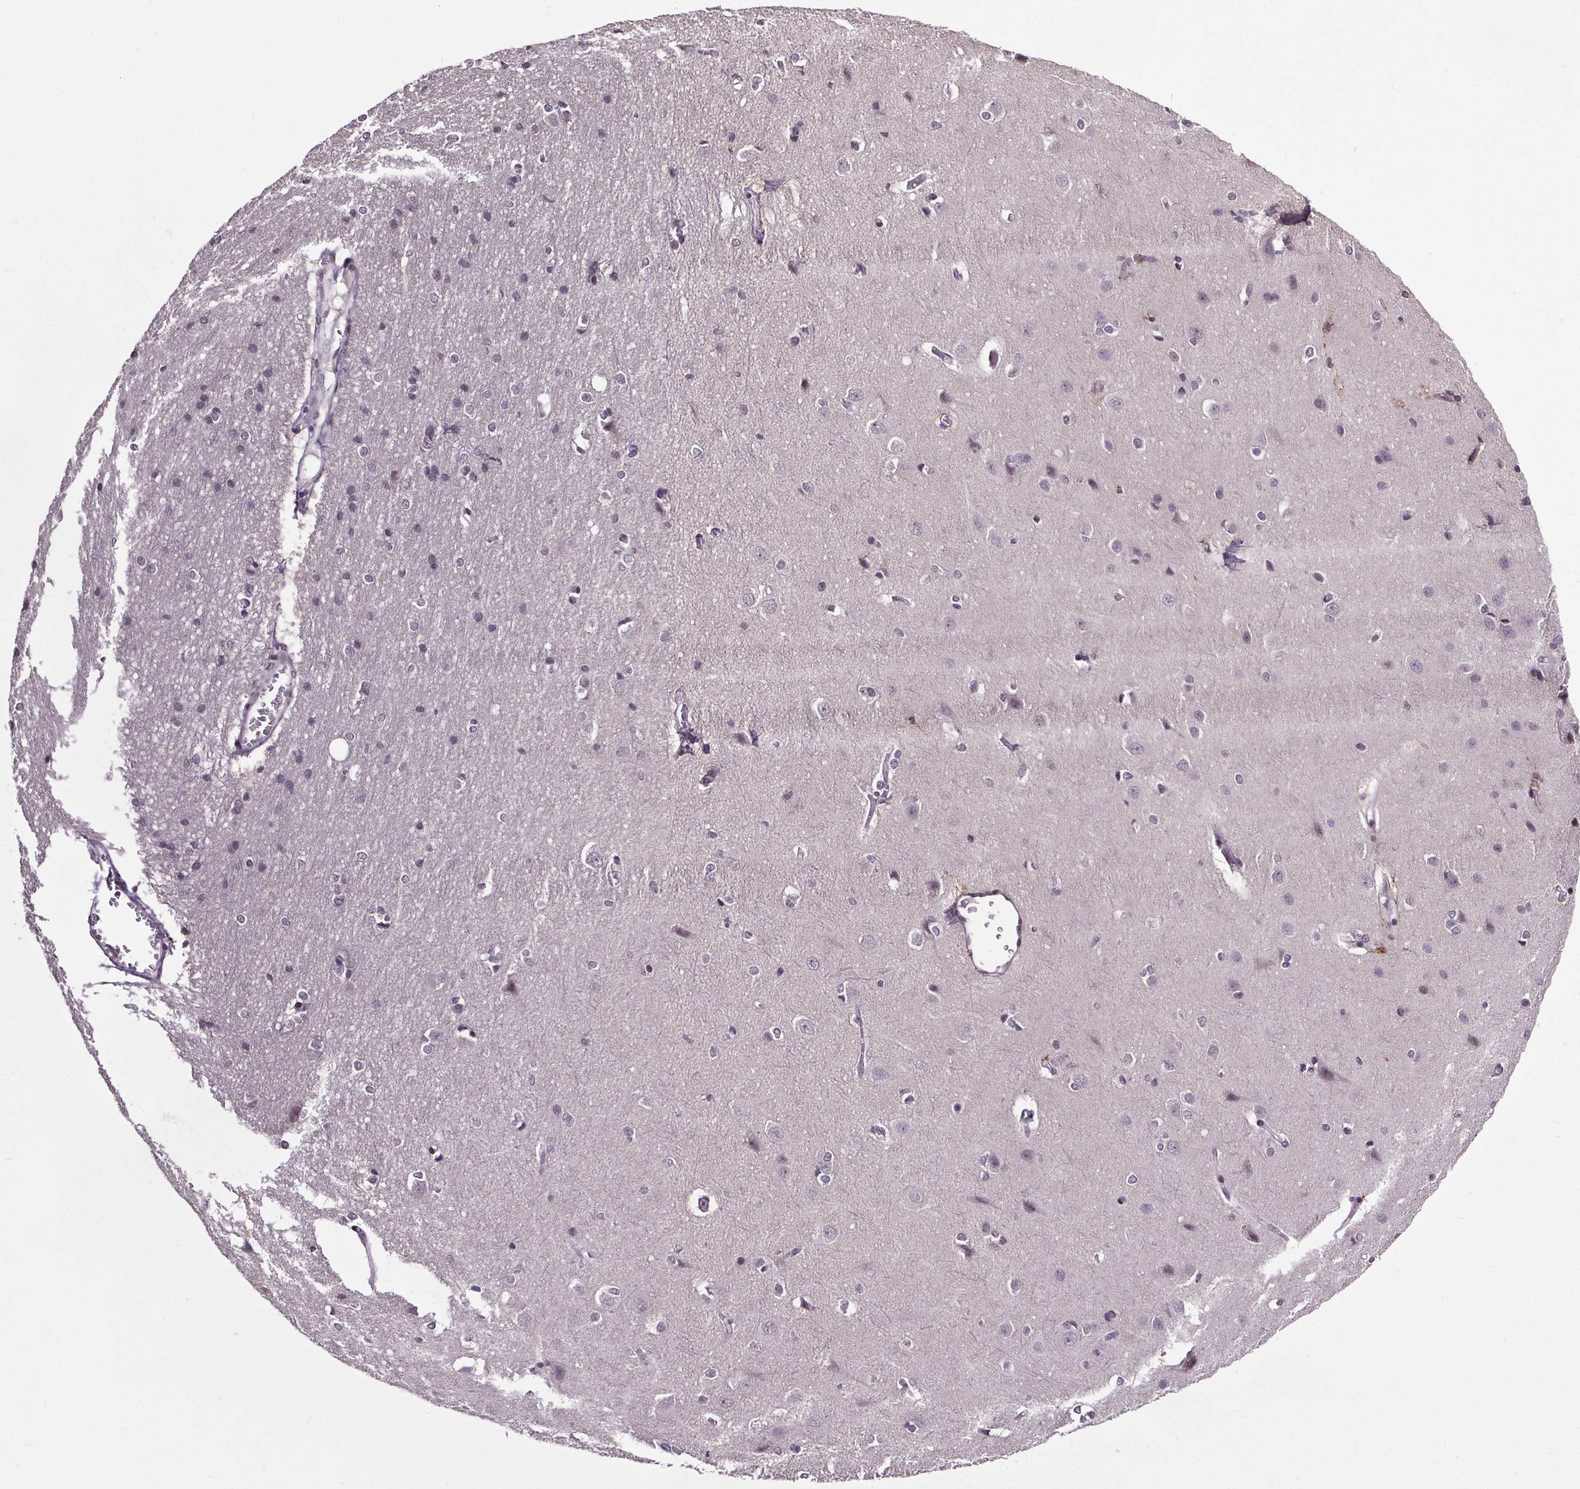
{"staining": {"intensity": "negative", "quantity": "none", "location": "none"}, "tissue": "cerebral cortex", "cell_type": "Endothelial cells", "image_type": "normal", "snomed": [{"axis": "morphology", "description": "Normal tissue, NOS"}, {"axis": "topography", "description": "Cerebral cortex"}], "caption": "This is an immunohistochemistry (IHC) image of normal cerebral cortex. There is no positivity in endothelial cells.", "gene": "NKX6", "patient": {"sex": "male", "age": 37}}